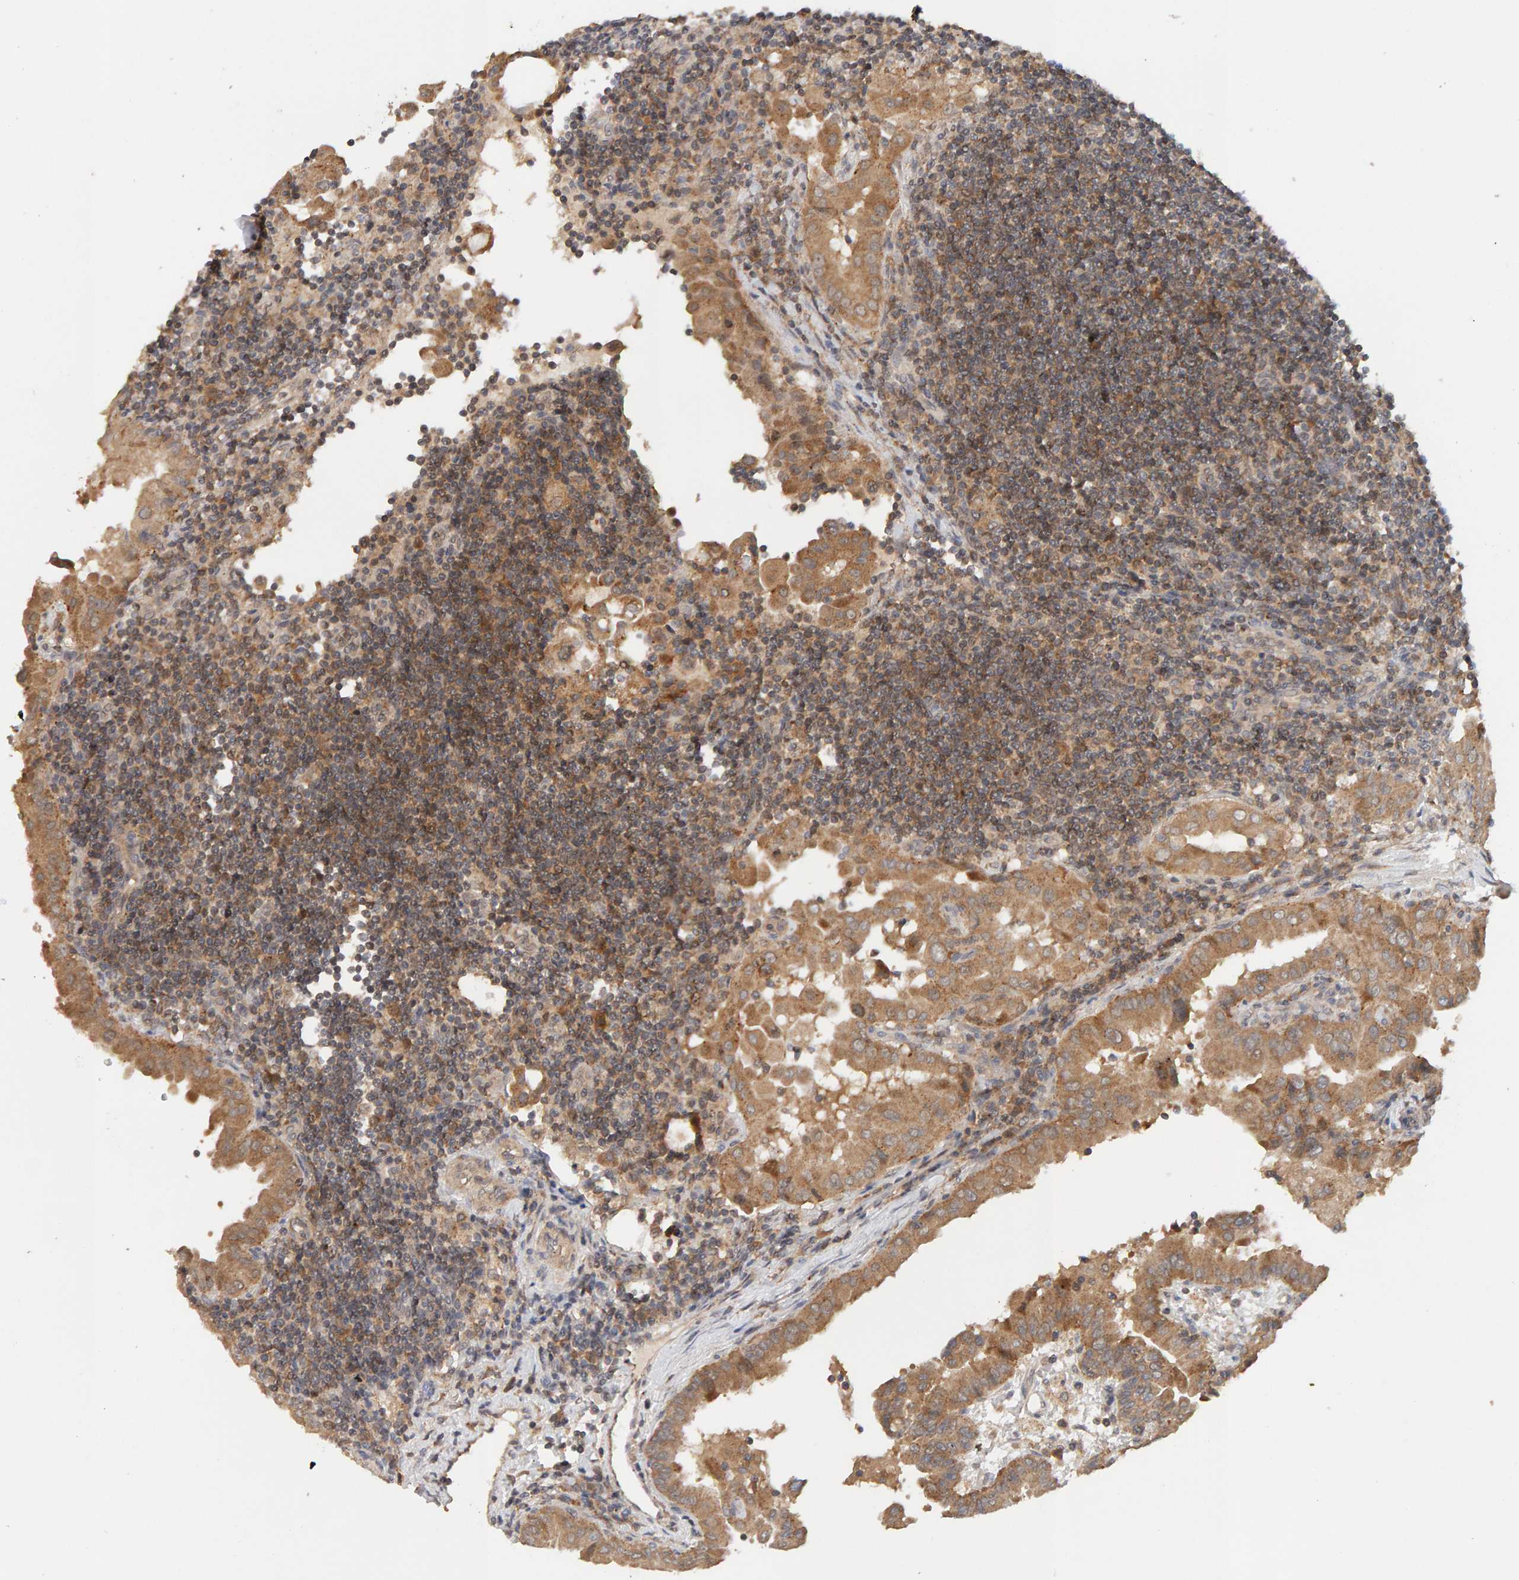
{"staining": {"intensity": "moderate", "quantity": ">75%", "location": "cytoplasmic/membranous"}, "tissue": "thyroid cancer", "cell_type": "Tumor cells", "image_type": "cancer", "snomed": [{"axis": "morphology", "description": "Papillary adenocarcinoma, NOS"}, {"axis": "topography", "description": "Thyroid gland"}], "caption": "The photomicrograph reveals a brown stain indicating the presence of a protein in the cytoplasmic/membranous of tumor cells in thyroid cancer (papillary adenocarcinoma). (Stains: DAB (3,3'-diaminobenzidine) in brown, nuclei in blue, Microscopy: brightfield microscopy at high magnification).", "gene": "DNAJC7", "patient": {"sex": "male", "age": 33}}